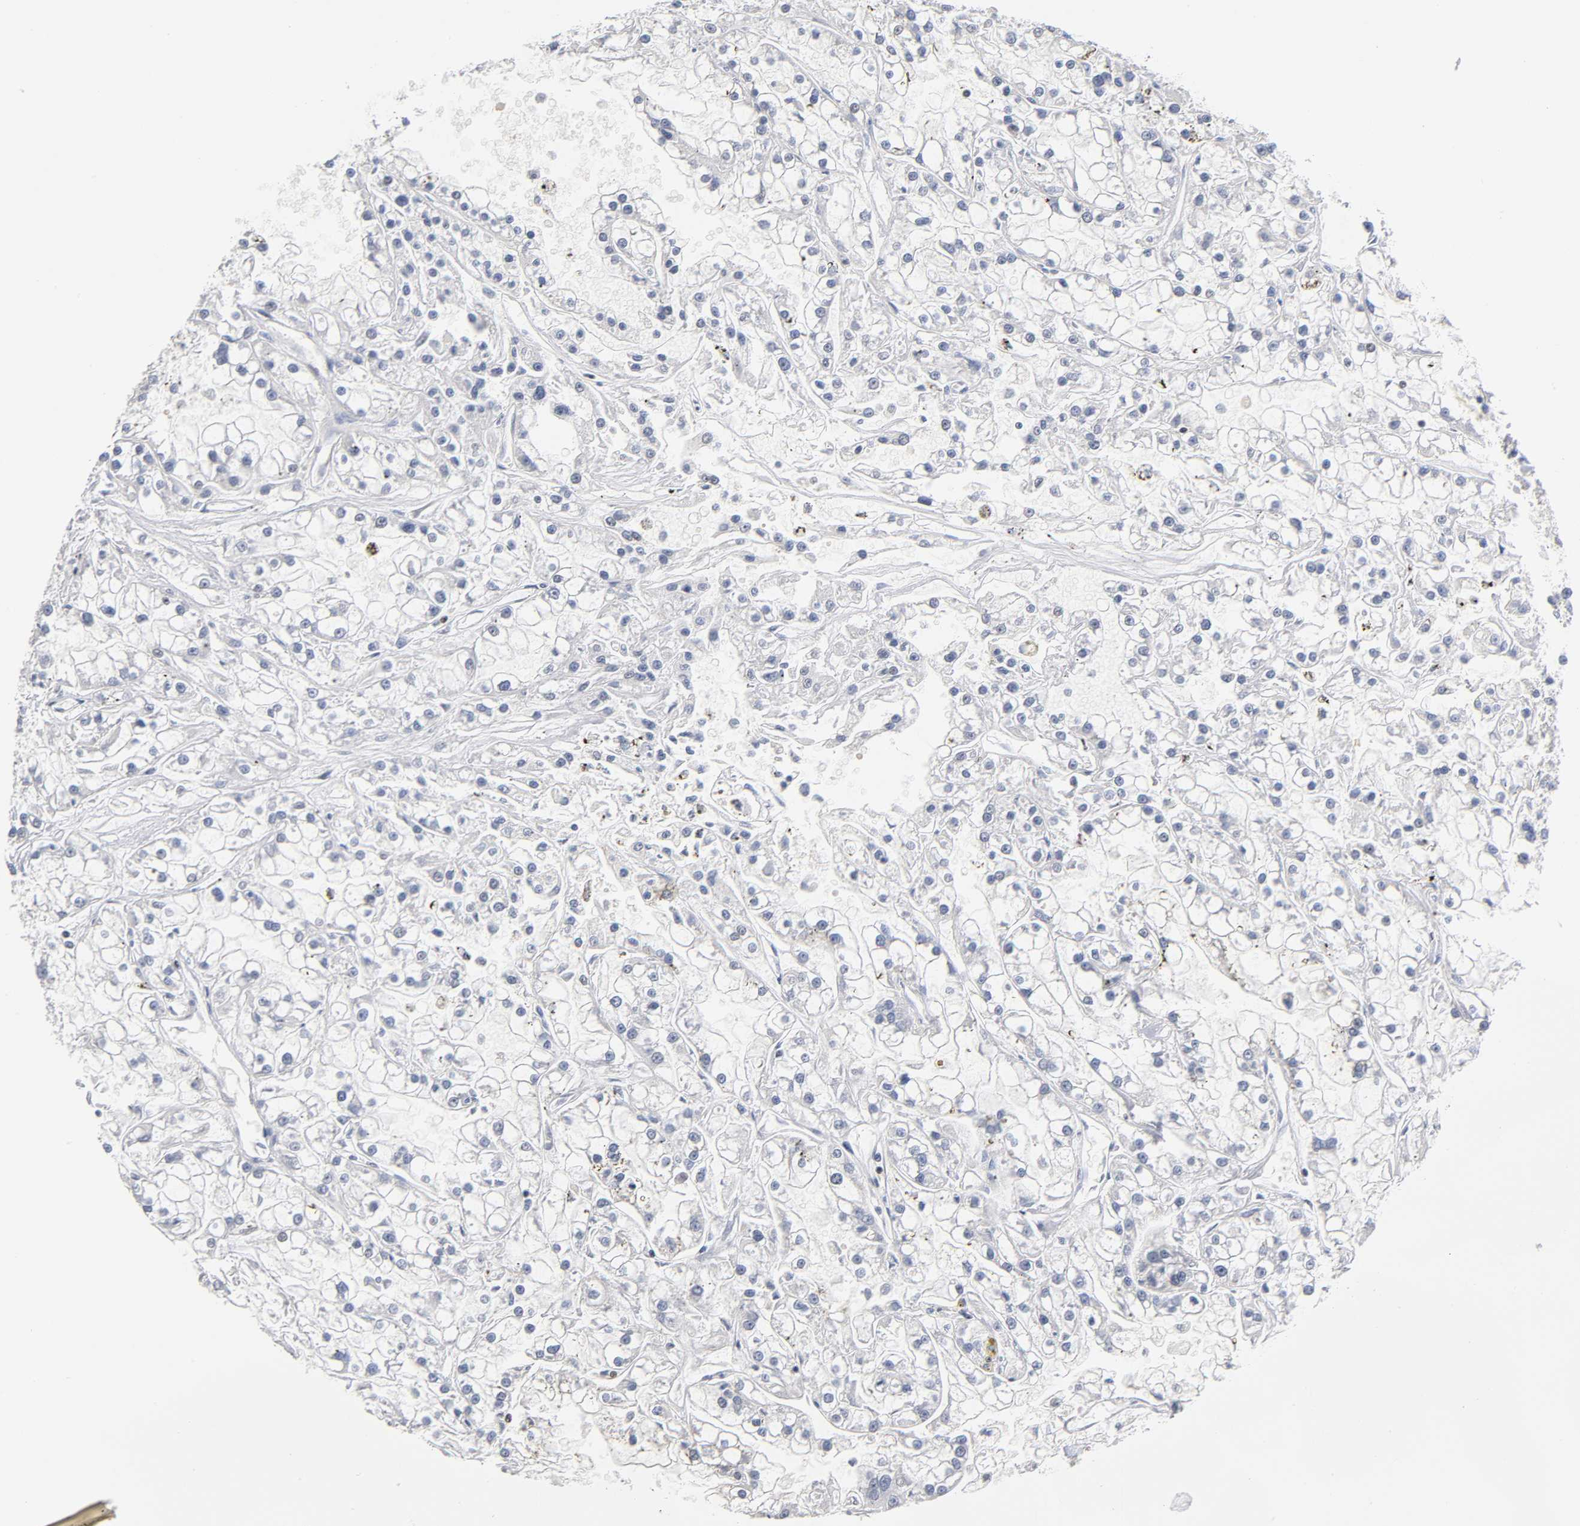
{"staining": {"intensity": "negative", "quantity": "none", "location": "none"}, "tissue": "renal cancer", "cell_type": "Tumor cells", "image_type": "cancer", "snomed": [{"axis": "morphology", "description": "Adenocarcinoma, NOS"}, {"axis": "topography", "description": "Kidney"}], "caption": "This is a image of immunohistochemistry (IHC) staining of renal cancer, which shows no expression in tumor cells.", "gene": "SP3", "patient": {"sex": "female", "age": 52}}